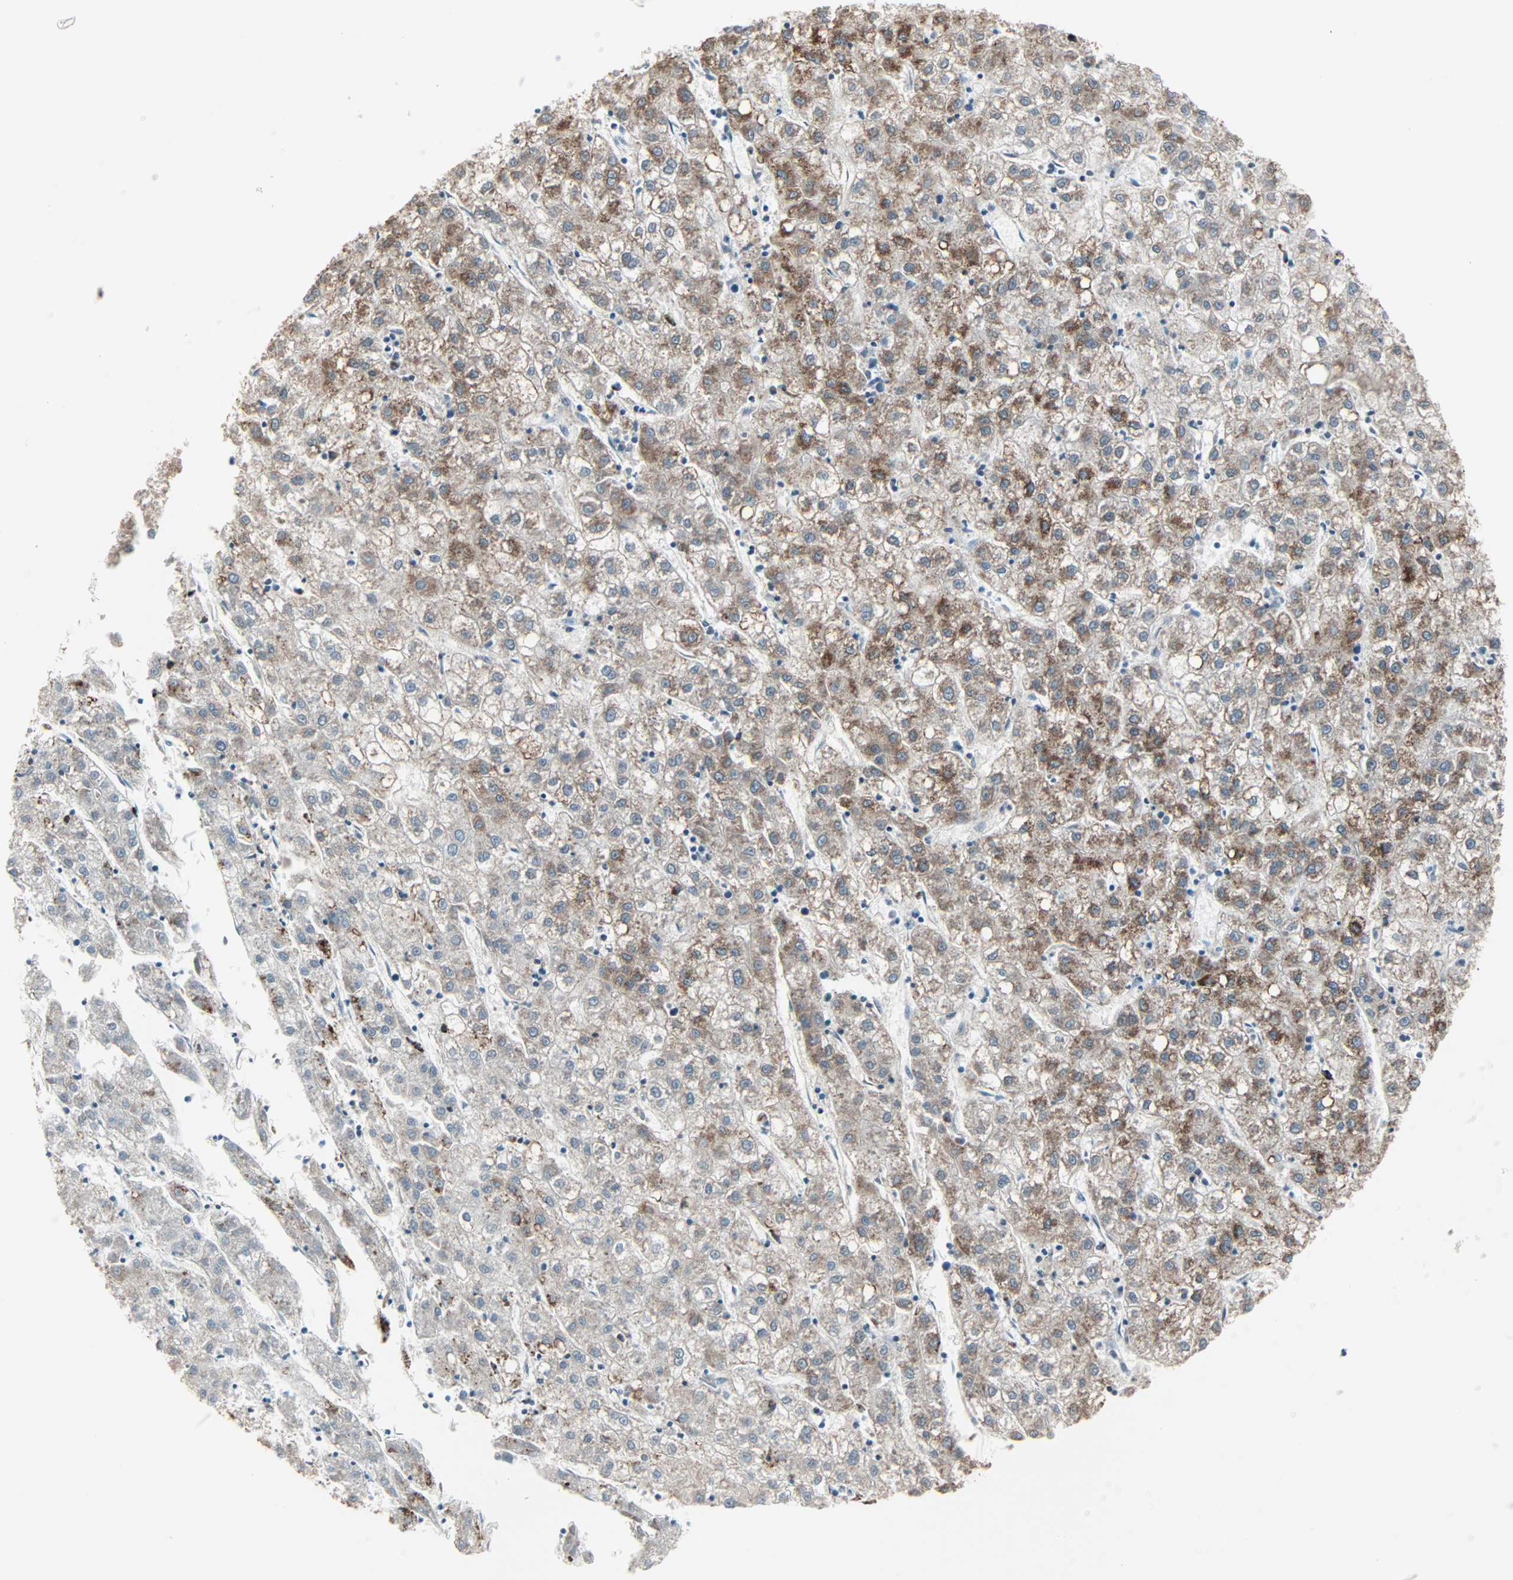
{"staining": {"intensity": "moderate", "quantity": "25%-75%", "location": "cytoplasmic/membranous"}, "tissue": "liver cancer", "cell_type": "Tumor cells", "image_type": "cancer", "snomed": [{"axis": "morphology", "description": "Carcinoma, Hepatocellular, NOS"}, {"axis": "topography", "description": "Liver"}], "caption": "Immunohistochemical staining of liver cancer (hepatocellular carcinoma) reveals medium levels of moderate cytoplasmic/membranous protein positivity in about 25%-75% of tumor cells.", "gene": "IDH2", "patient": {"sex": "male", "age": 72}}